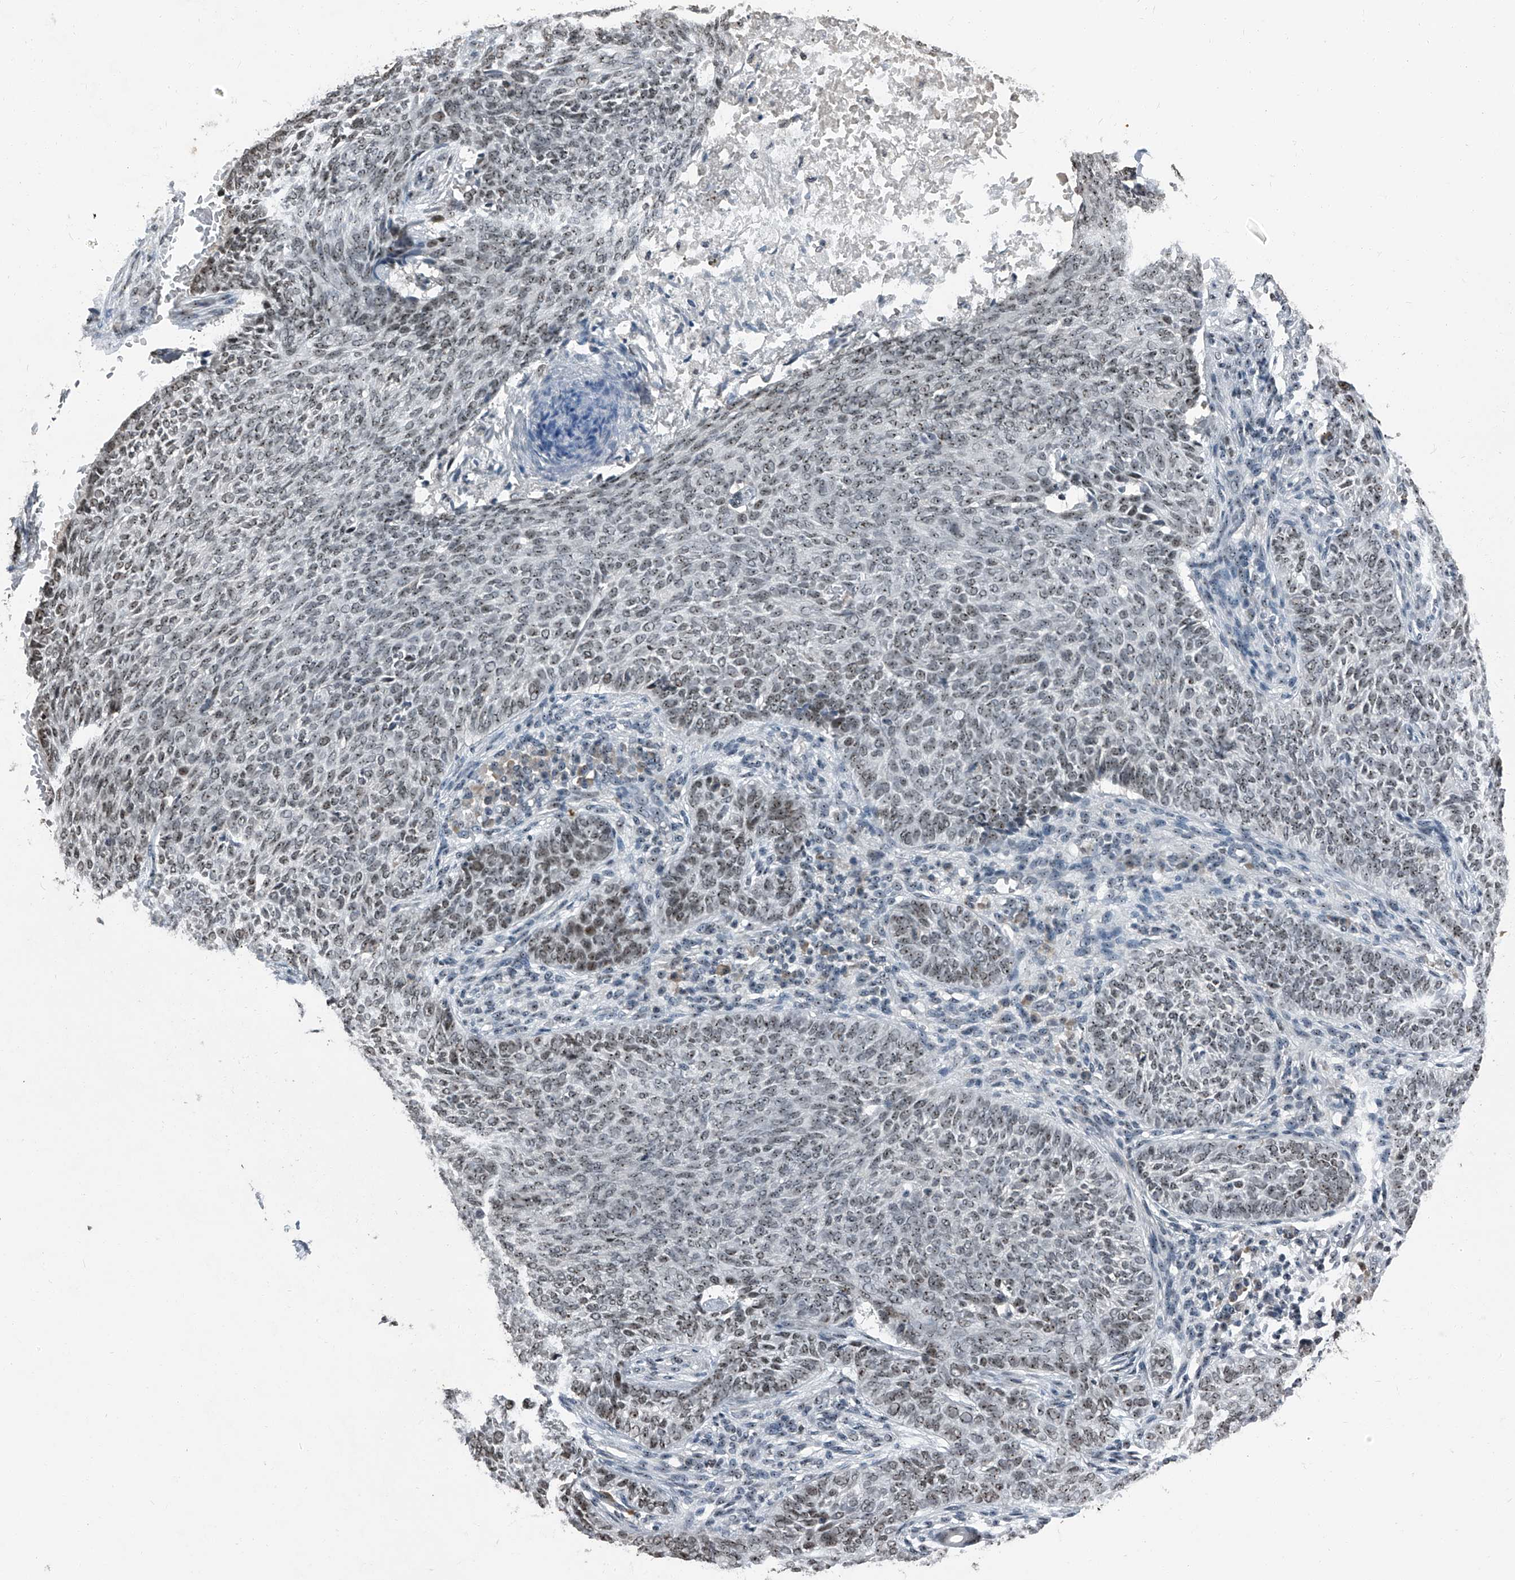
{"staining": {"intensity": "moderate", "quantity": ">75%", "location": "nuclear"}, "tissue": "skin cancer", "cell_type": "Tumor cells", "image_type": "cancer", "snomed": [{"axis": "morphology", "description": "Basal cell carcinoma"}, {"axis": "topography", "description": "Skin"}], "caption": "DAB (3,3'-diaminobenzidine) immunohistochemical staining of skin cancer reveals moderate nuclear protein expression in approximately >75% of tumor cells.", "gene": "TCOF1", "patient": {"sex": "male", "age": 87}}